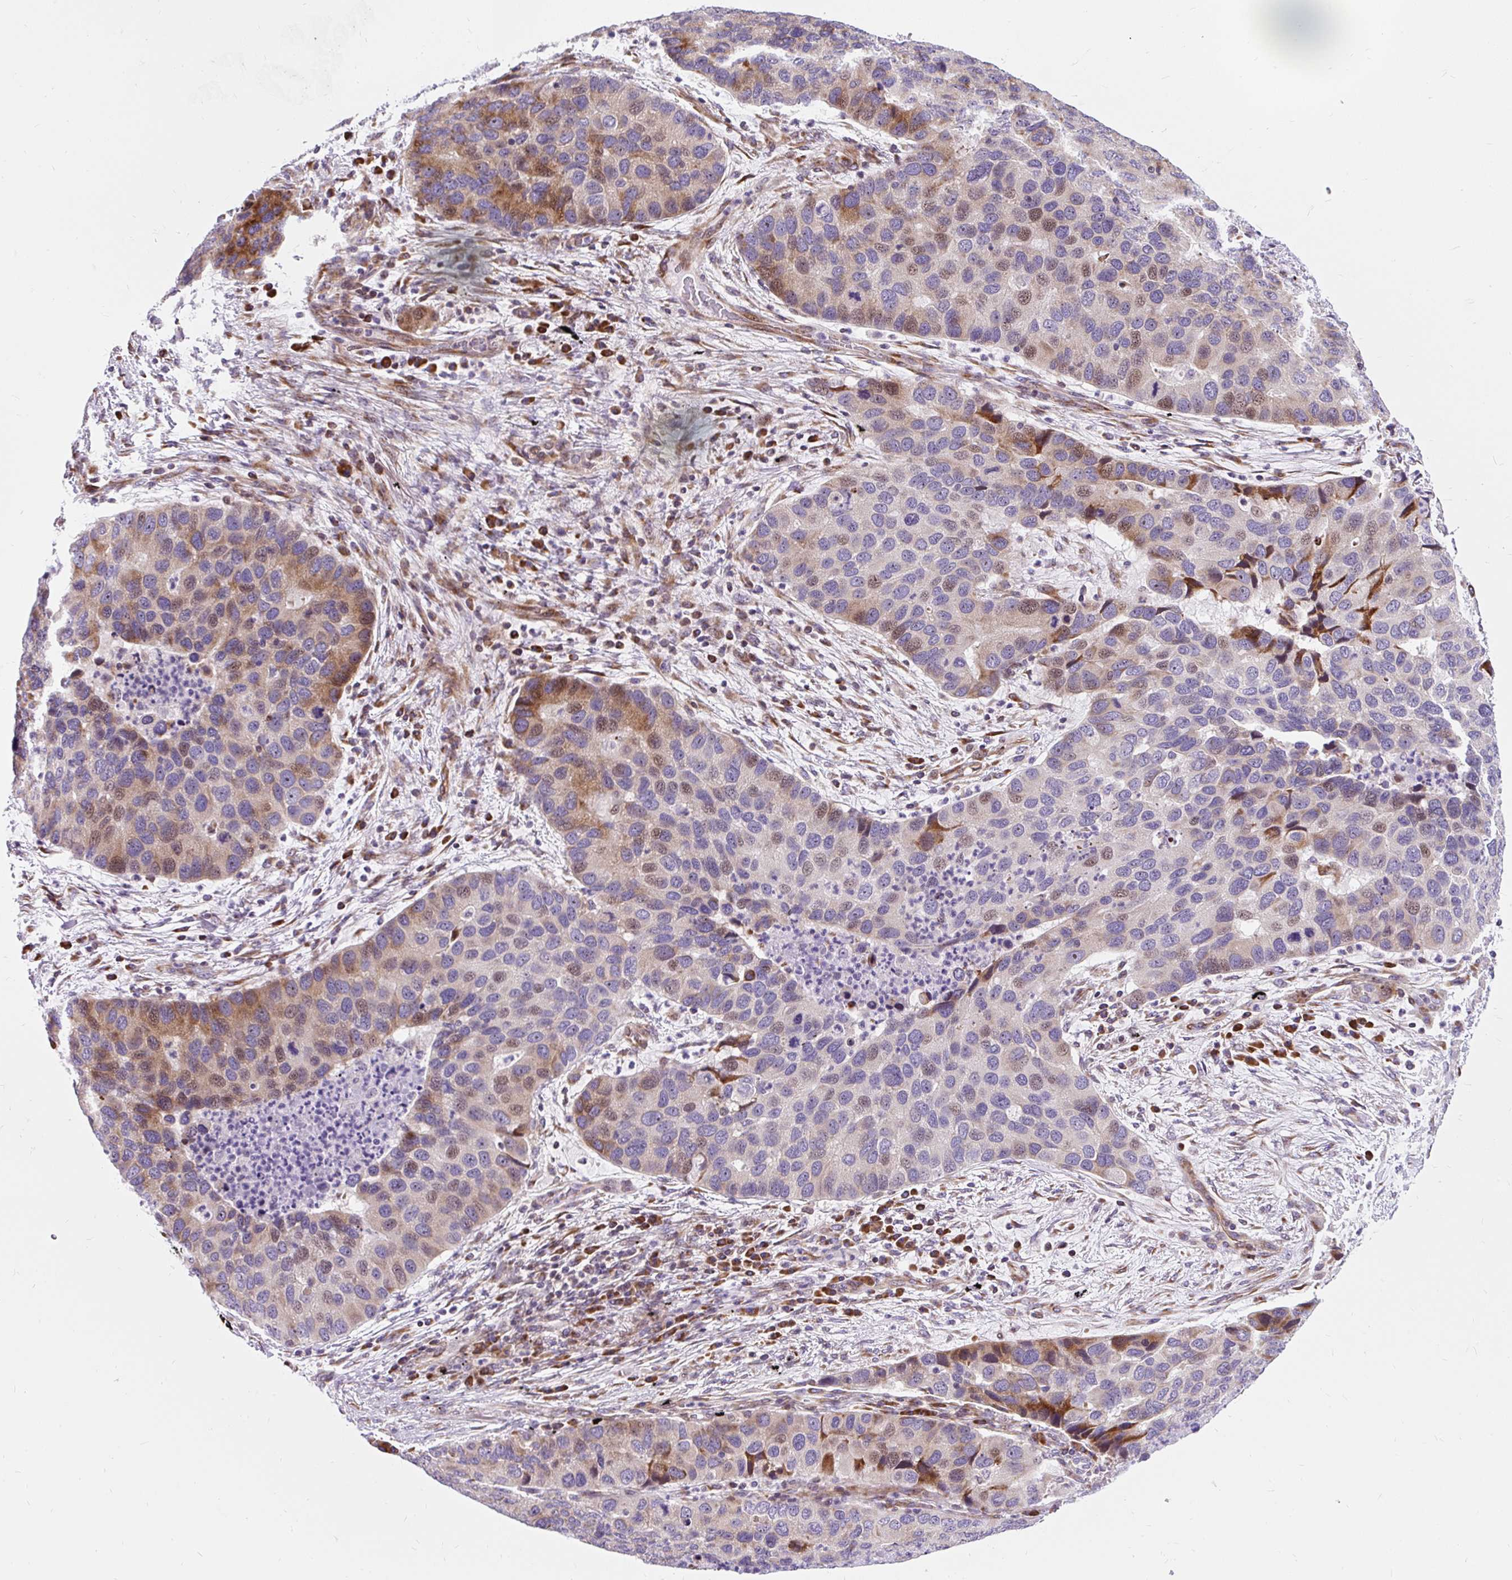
{"staining": {"intensity": "moderate", "quantity": "<25%", "location": "cytoplasmic/membranous,nuclear"}, "tissue": "lung cancer", "cell_type": "Tumor cells", "image_type": "cancer", "snomed": [{"axis": "morphology", "description": "Aneuploidy"}, {"axis": "morphology", "description": "Adenocarcinoma, NOS"}, {"axis": "topography", "description": "Lymph node"}, {"axis": "topography", "description": "Lung"}], "caption": "This micrograph reveals immunohistochemistry staining of adenocarcinoma (lung), with low moderate cytoplasmic/membranous and nuclear positivity in about <25% of tumor cells.", "gene": "CISD3", "patient": {"sex": "female", "age": 74}}